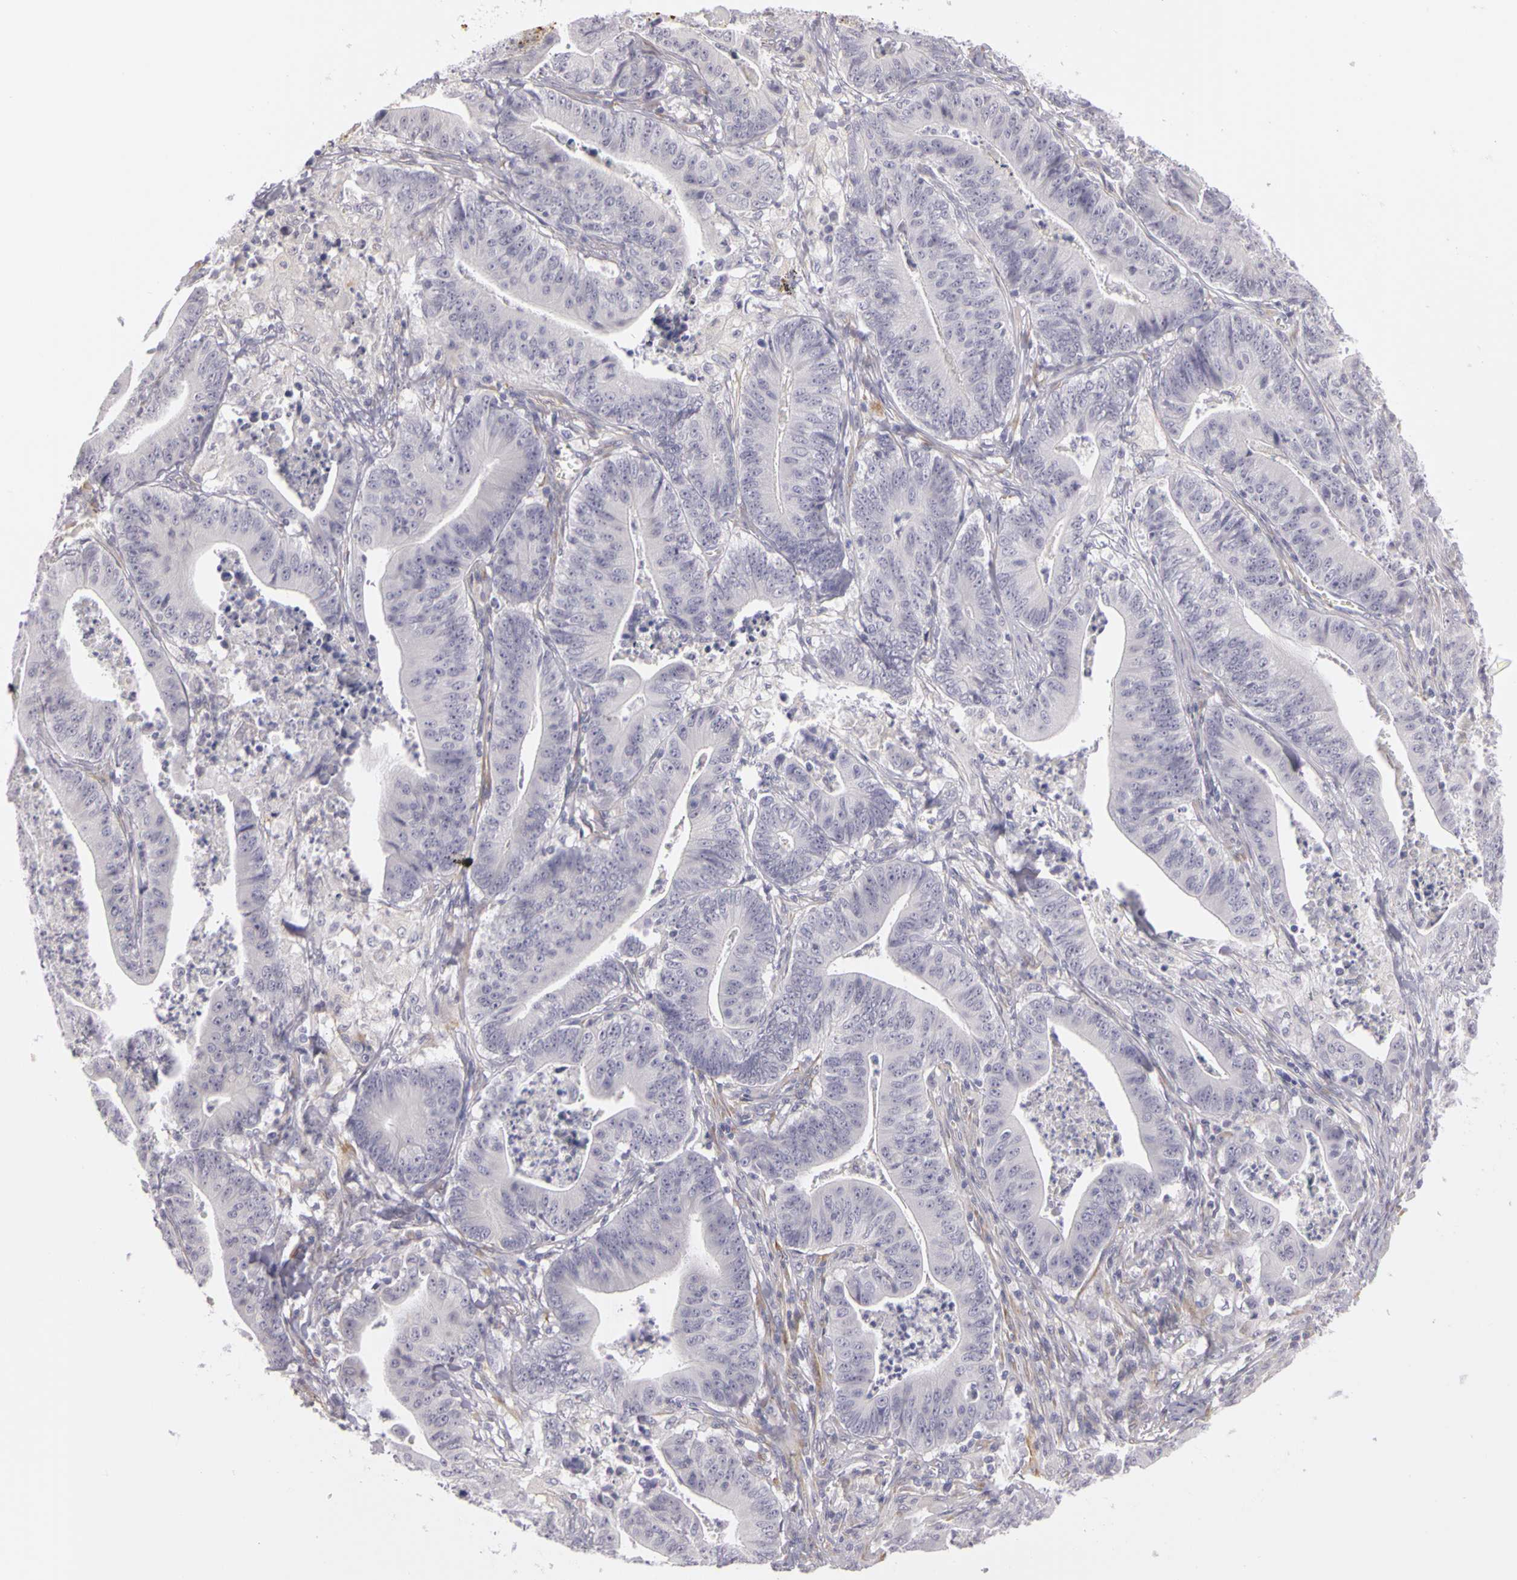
{"staining": {"intensity": "negative", "quantity": "none", "location": "none"}, "tissue": "stomach cancer", "cell_type": "Tumor cells", "image_type": "cancer", "snomed": [{"axis": "morphology", "description": "Adenocarcinoma, NOS"}, {"axis": "topography", "description": "Stomach, lower"}], "caption": "DAB immunohistochemical staining of stomach cancer (adenocarcinoma) shows no significant expression in tumor cells.", "gene": "CNTN2", "patient": {"sex": "female", "age": 86}}